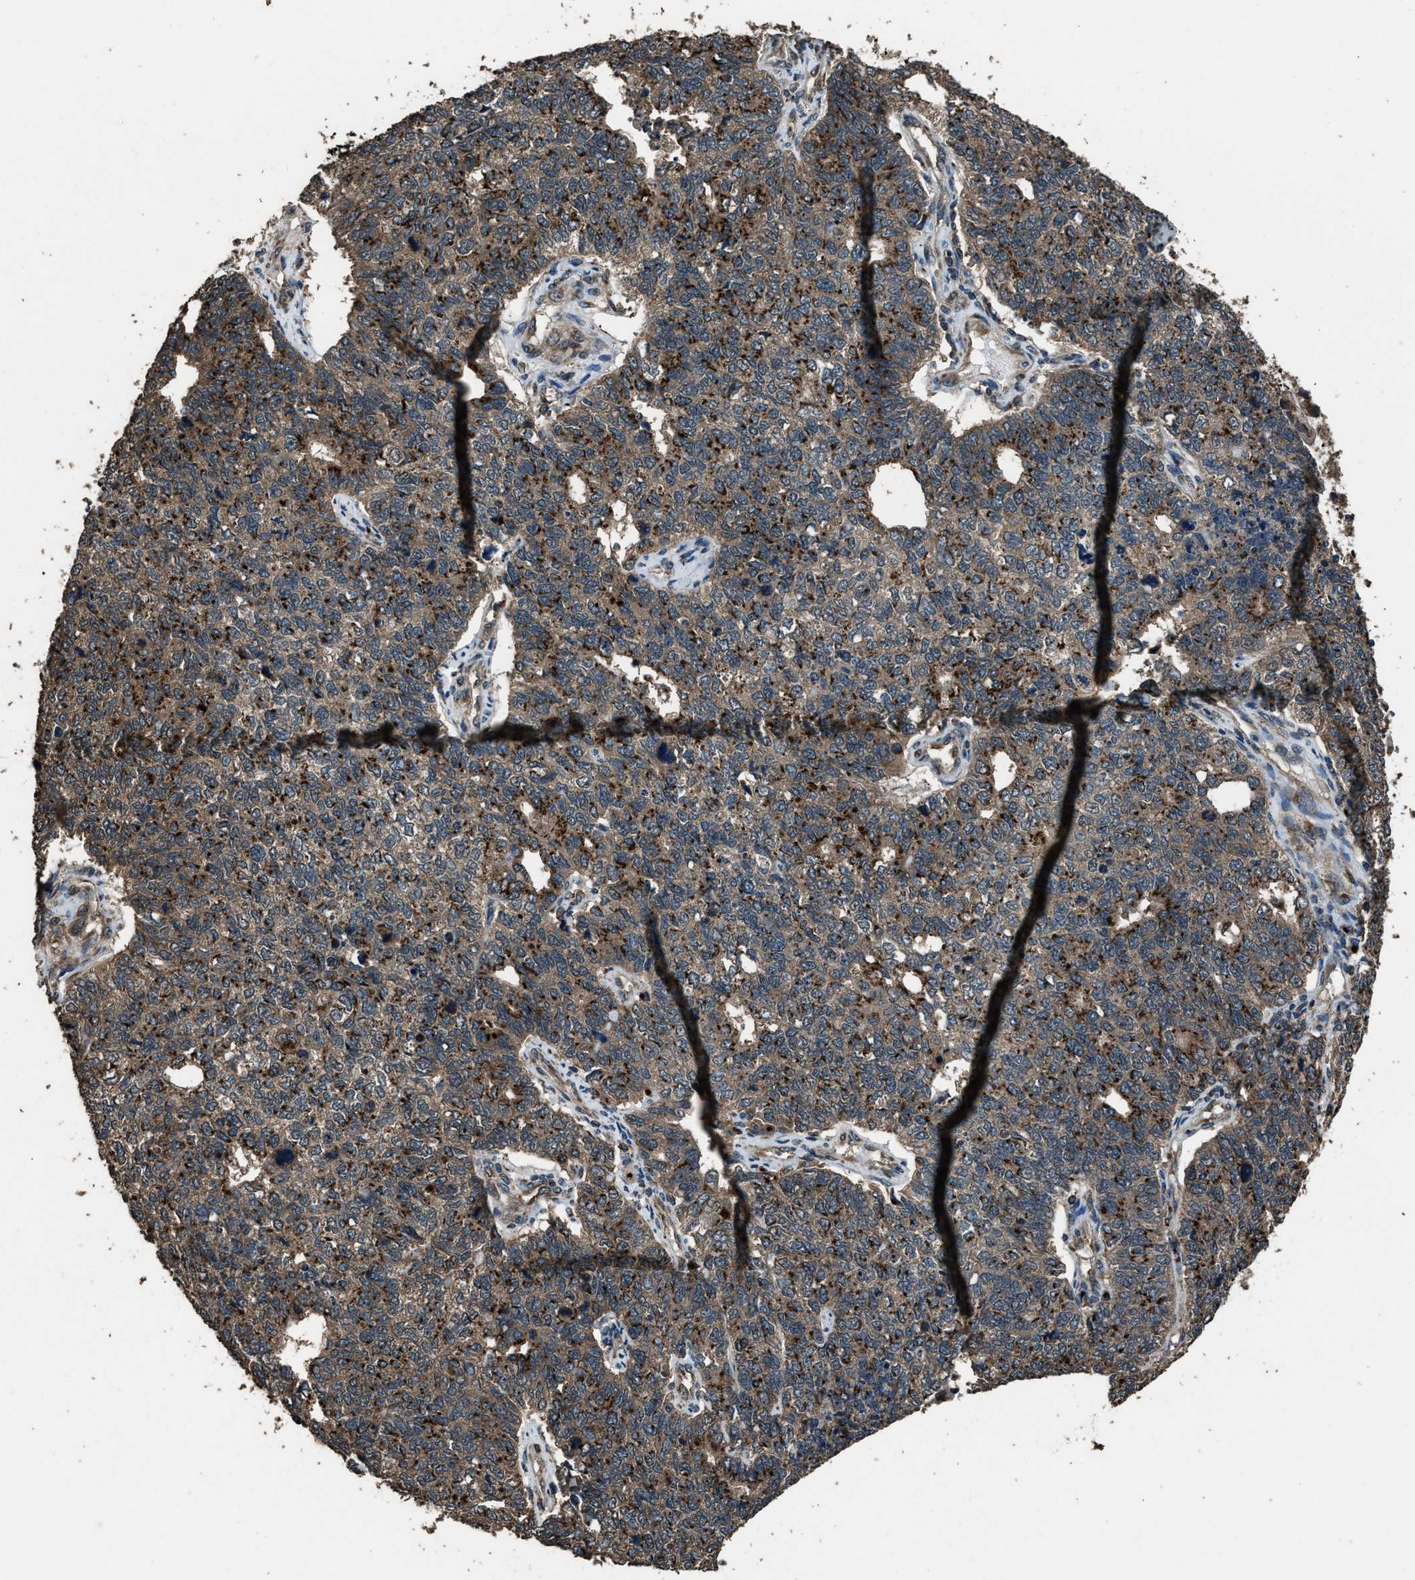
{"staining": {"intensity": "strong", "quantity": "25%-75%", "location": "cytoplasmic/membranous"}, "tissue": "cervical cancer", "cell_type": "Tumor cells", "image_type": "cancer", "snomed": [{"axis": "morphology", "description": "Squamous cell carcinoma, NOS"}, {"axis": "topography", "description": "Cervix"}], "caption": "An immunohistochemistry histopathology image of tumor tissue is shown. Protein staining in brown highlights strong cytoplasmic/membranous positivity in squamous cell carcinoma (cervical) within tumor cells.", "gene": "SLC38A10", "patient": {"sex": "female", "age": 63}}